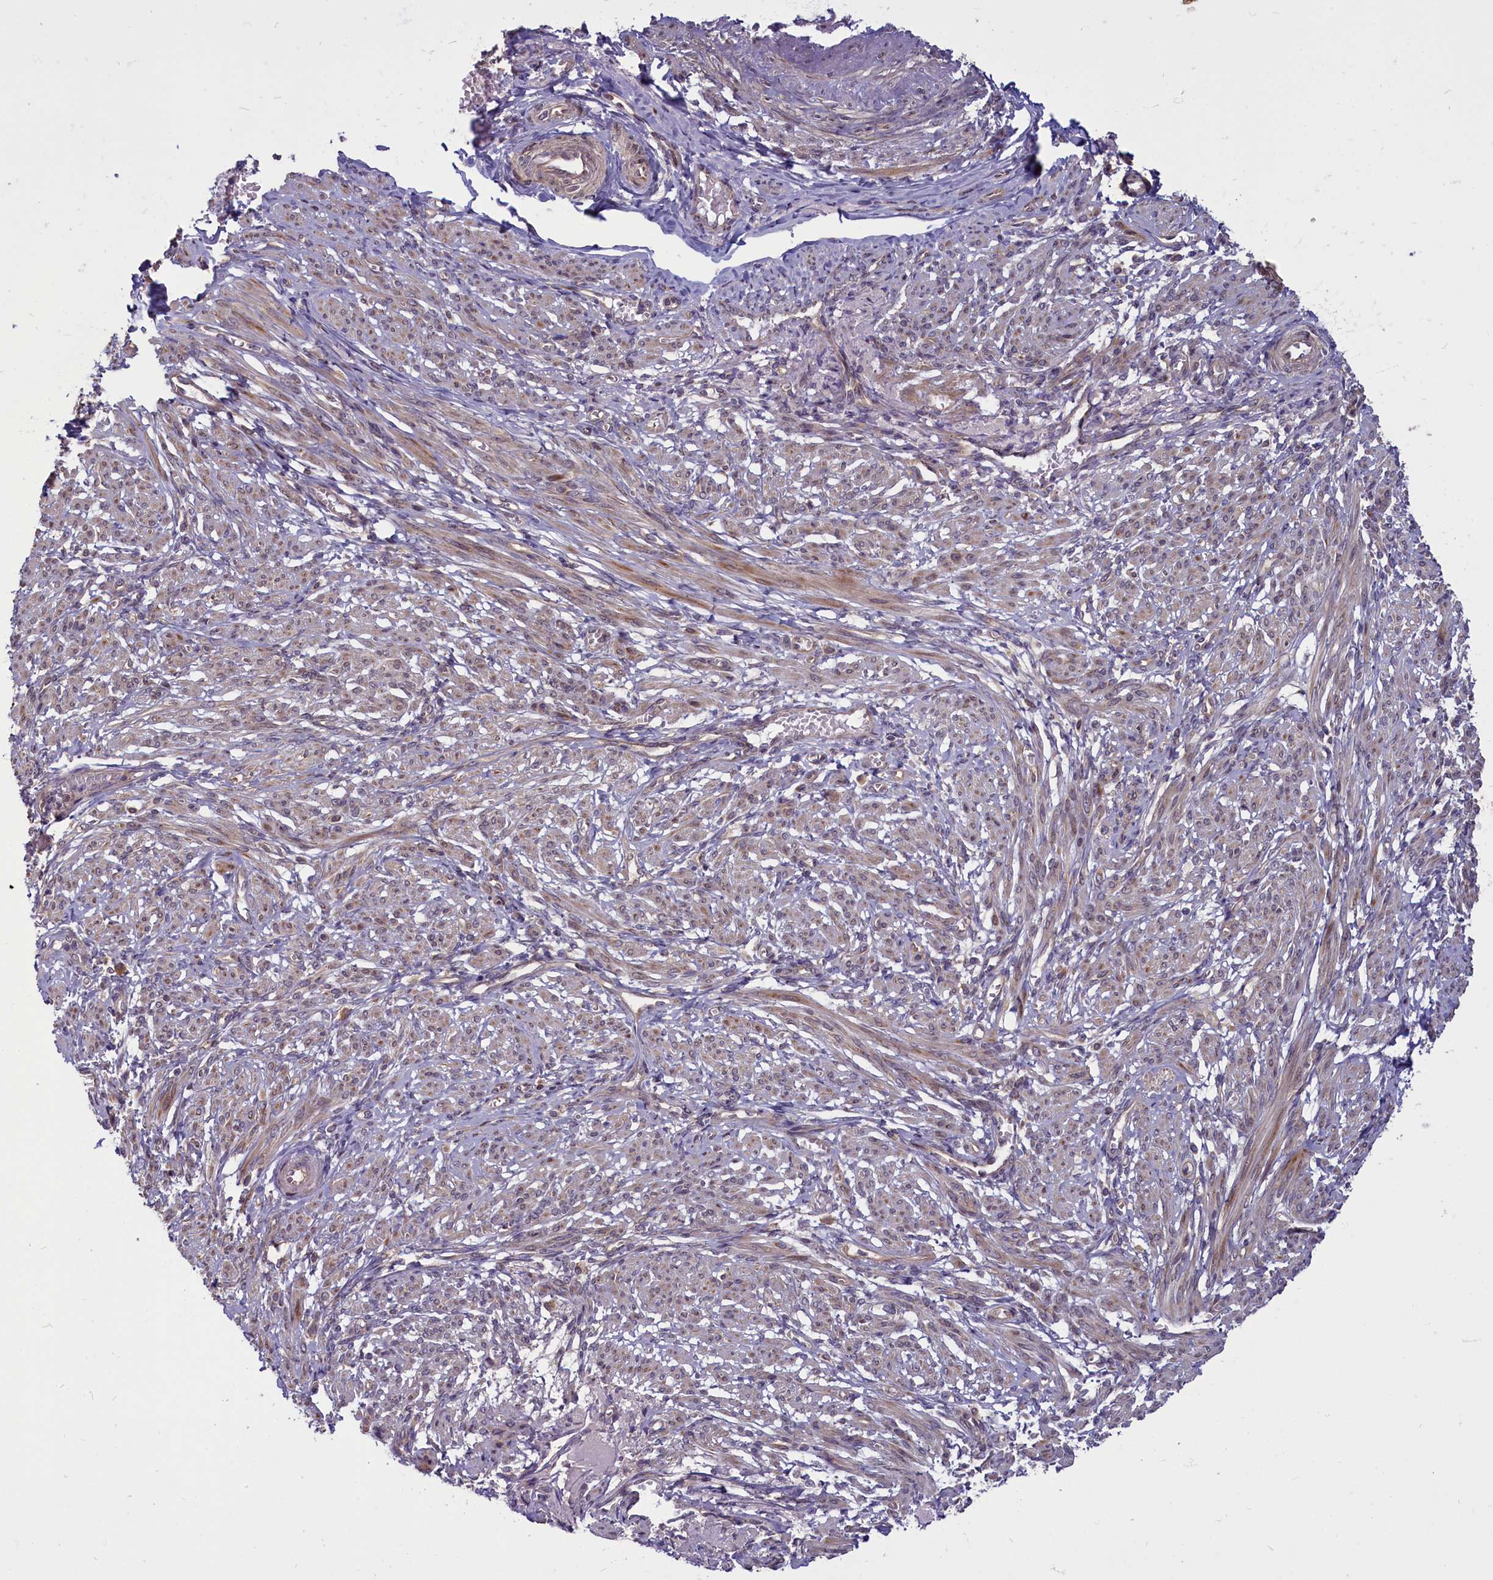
{"staining": {"intensity": "moderate", "quantity": "25%-75%", "location": "cytoplasmic/membranous"}, "tissue": "smooth muscle", "cell_type": "Smooth muscle cells", "image_type": "normal", "snomed": [{"axis": "morphology", "description": "Normal tissue, NOS"}, {"axis": "topography", "description": "Smooth muscle"}], "caption": "IHC image of benign smooth muscle stained for a protein (brown), which displays medium levels of moderate cytoplasmic/membranous expression in about 25%-75% of smooth muscle cells.", "gene": "ENSG00000274944", "patient": {"sex": "female", "age": 39}}